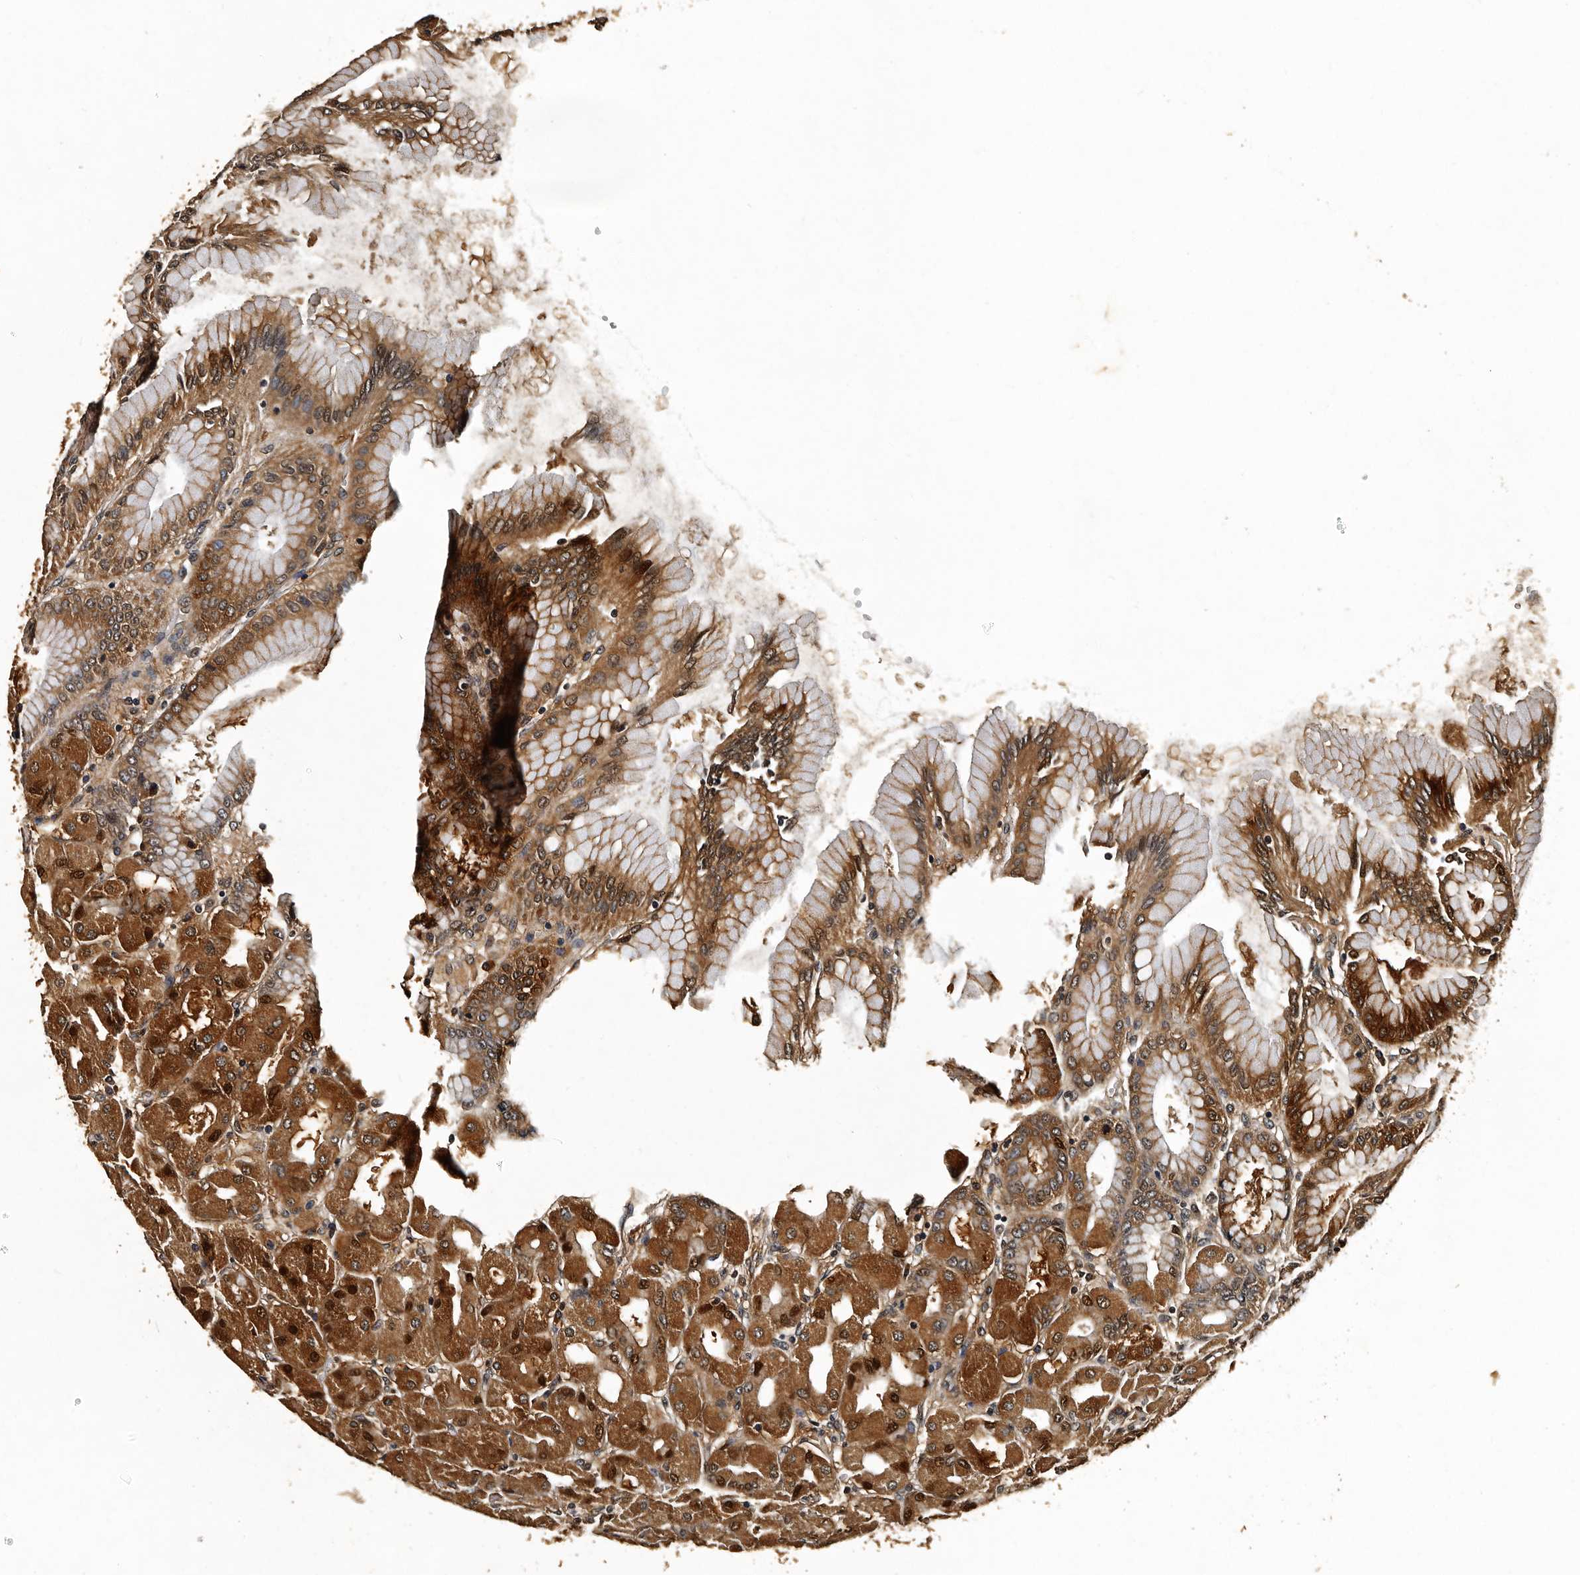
{"staining": {"intensity": "moderate", "quantity": "25%-75%", "location": "cytoplasmic/membranous,nuclear"}, "tissue": "stomach", "cell_type": "Glandular cells", "image_type": "normal", "snomed": [{"axis": "morphology", "description": "Normal tissue, NOS"}, {"axis": "topography", "description": "Stomach, upper"}], "caption": "Unremarkable stomach was stained to show a protein in brown. There is medium levels of moderate cytoplasmic/membranous,nuclear positivity in about 25%-75% of glandular cells.", "gene": "CPNE3", "patient": {"sex": "female", "age": 56}}